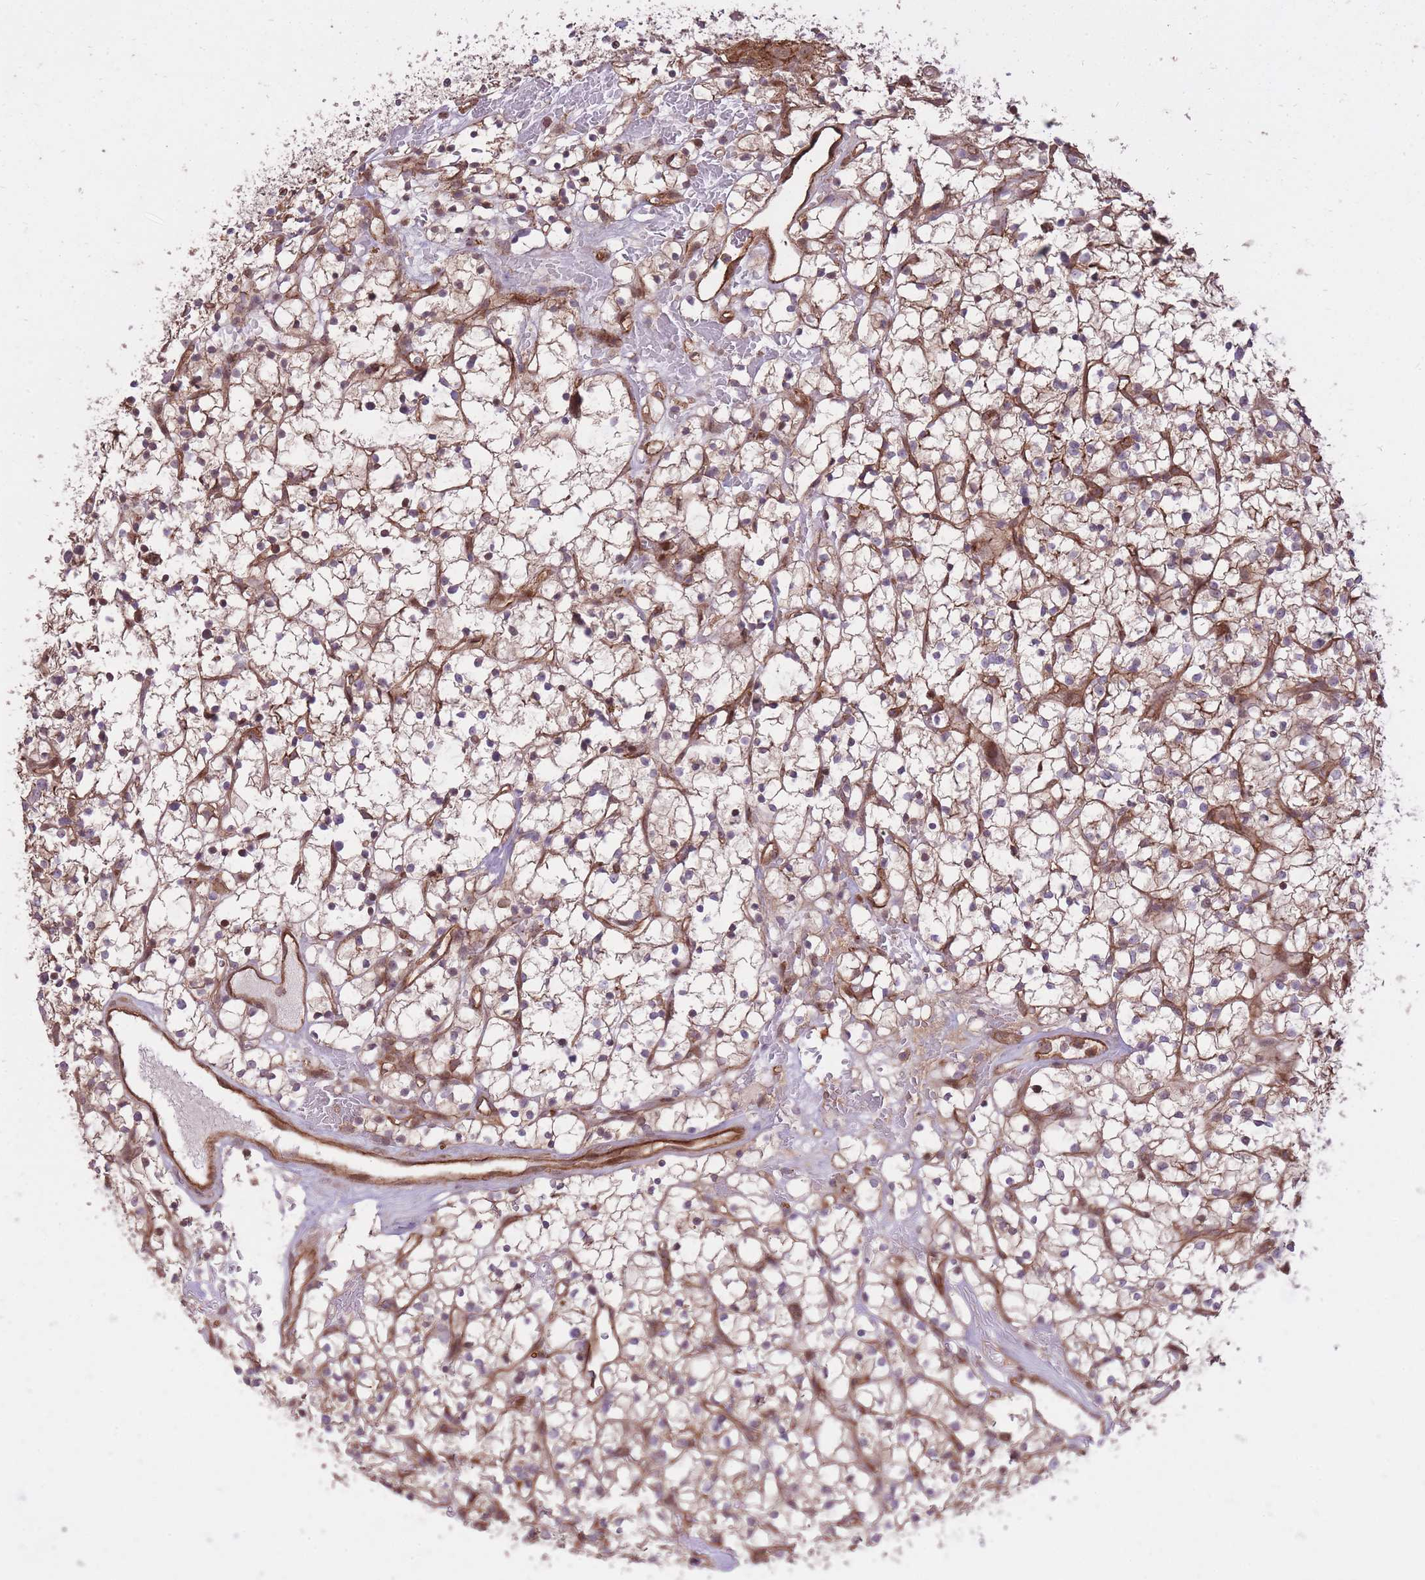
{"staining": {"intensity": "moderate", "quantity": ">75%", "location": "cytoplasmic/membranous"}, "tissue": "renal cancer", "cell_type": "Tumor cells", "image_type": "cancer", "snomed": [{"axis": "morphology", "description": "Adenocarcinoma, NOS"}, {"axis": "topography", "description": "Kidney"}], "caption": "Immunohistochemical staining of renal cancer (adenocarcinoma) demonstrates medium levels of moderate cytoplasmic/membranous expression in about >75% of tumor cells.", "gene": "PLD1", "patient": {"sex": "female", "age": 64}}